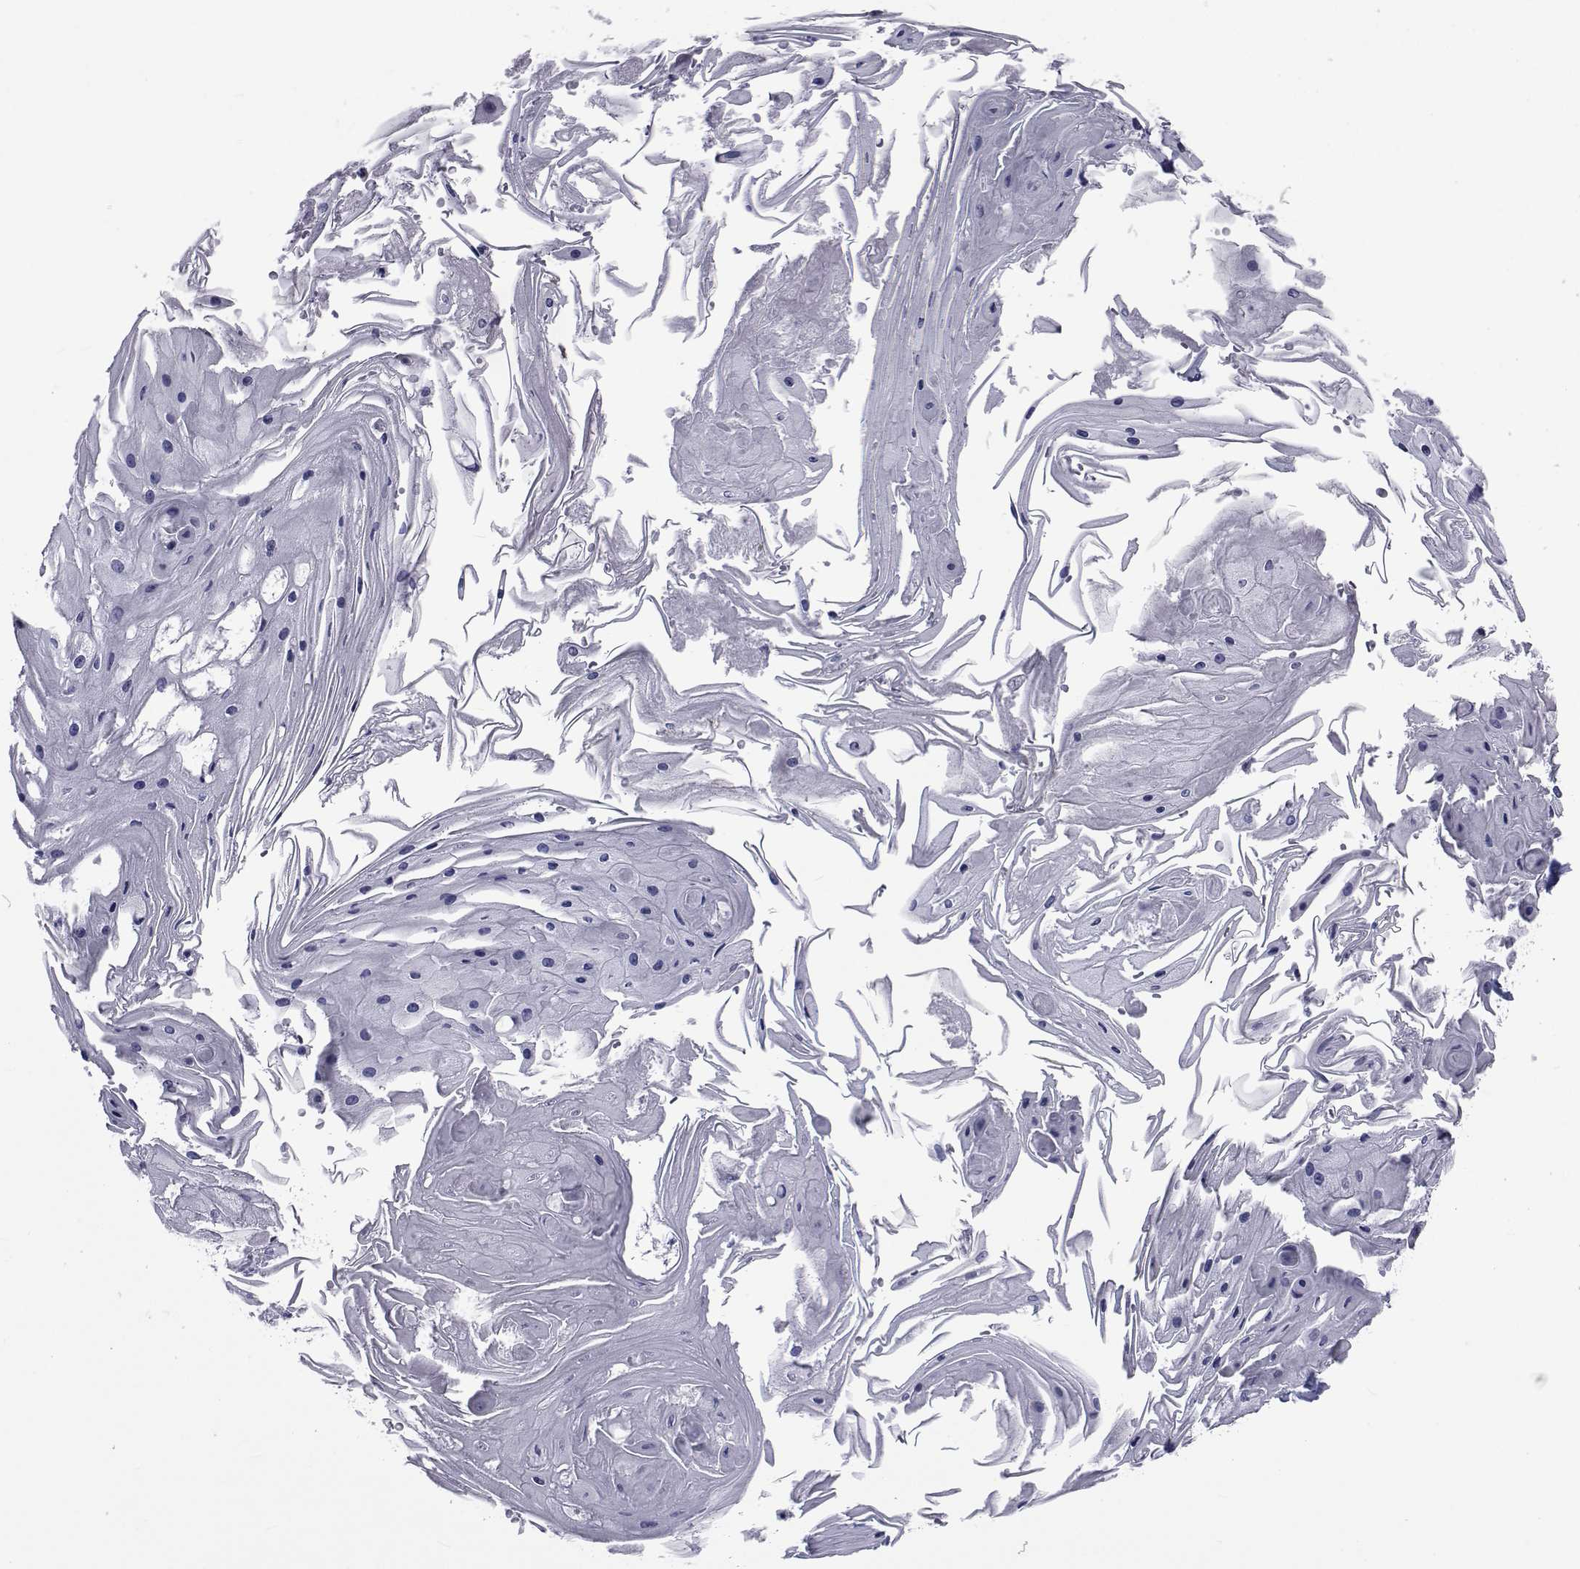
{"staining": {"intensity": "negative", "quantity": "none", "location": "none"}, "tissue": "skin cancer", "cell_type": "Tumor cells", "image_type": "cancer", "snomed": [{"axis": "morphology", "description": "Squamous cell carcinoma, NOS"}, {"axis": "topography", "description": "Skin"}], "caption": "The histopathology image shows no staining of tumor cells in skin cancer (squamous cell carcinoma).", "gene": "GKAP1", "patient": {"sex": "male", "age": 70}}